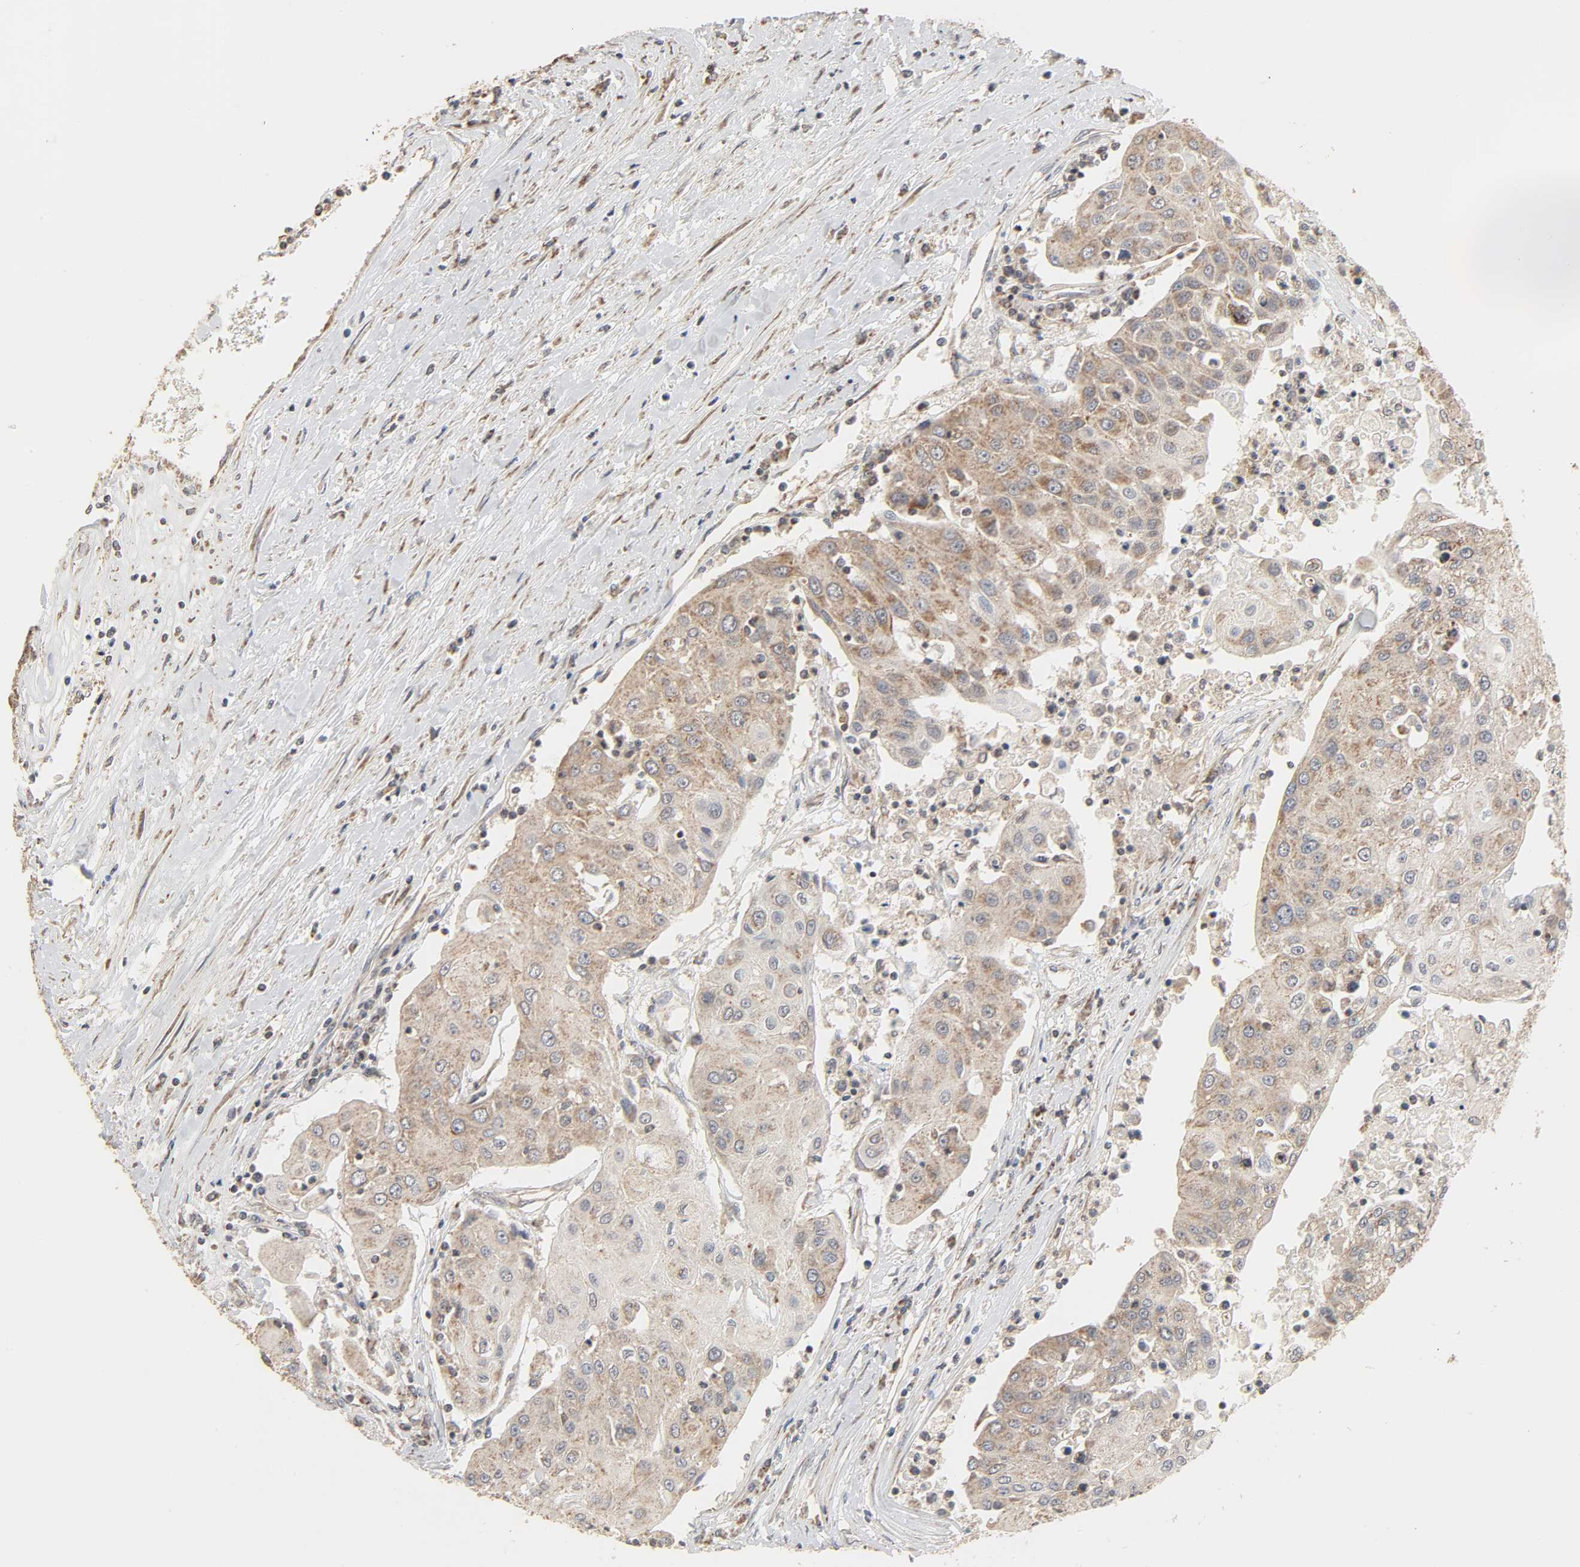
{"staining": {"intensity": "weak", "quantity": ">75%", "location": "cytoplasmic/membranous"}, "tissue": "urothelial cancer", "cell_type": "Tumor cells", "image_type": "cancer", "snomed": [{"axis": "morphology", "description": "Urothelial carcinoma, High grade"}, {"axis": "topography", "description": "Urinary bladder"}], "caption": "Protein expression analysis of urothelial cancer reveals weak cytoplasmic/membranous staining in about >75% of tumor cells.", "gene": "CLEC4E", "patient": {"sex": "female", "age": 85}}